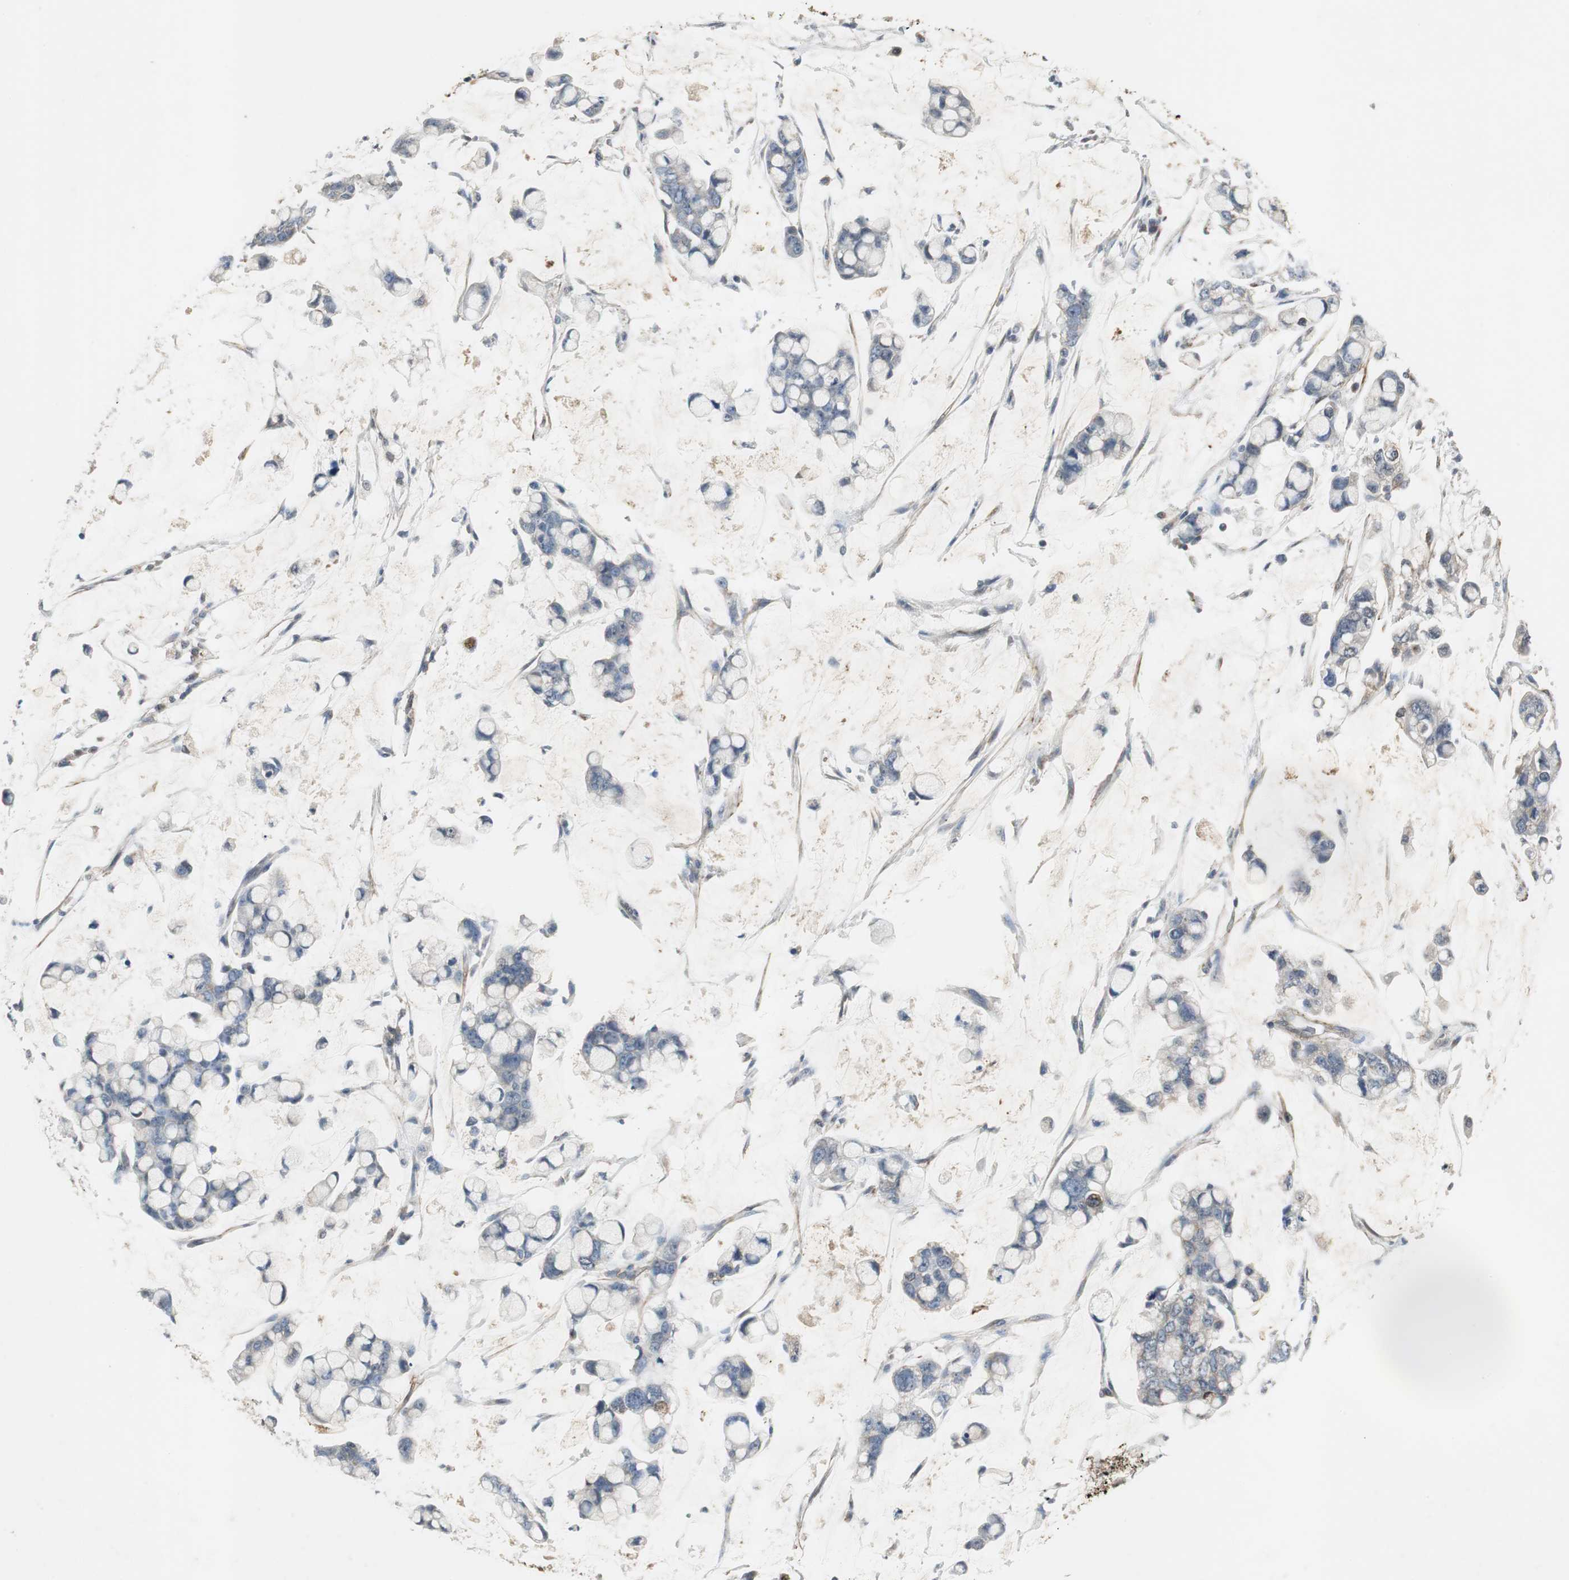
{"staining": {"intensity": "negative", "quantity": "none", "location": "none"}, "tissue": "stomach cancer", "cell_type": "Tumor cells", "image_type": "cancer", "snomed": [{"axis": "morphology", "description": "Adenocarcinoma, NOS"}, {"axis": "topography", "description": "Stomach, lower"}], "caption": "IHC photomicrograph of neoplastic tissue: stomach adenocarcinoma stained with DAB shows no significant protein positivity in tumor cells.", "gene": "JTB", "patient": {"sex": "male", "age": 84}}